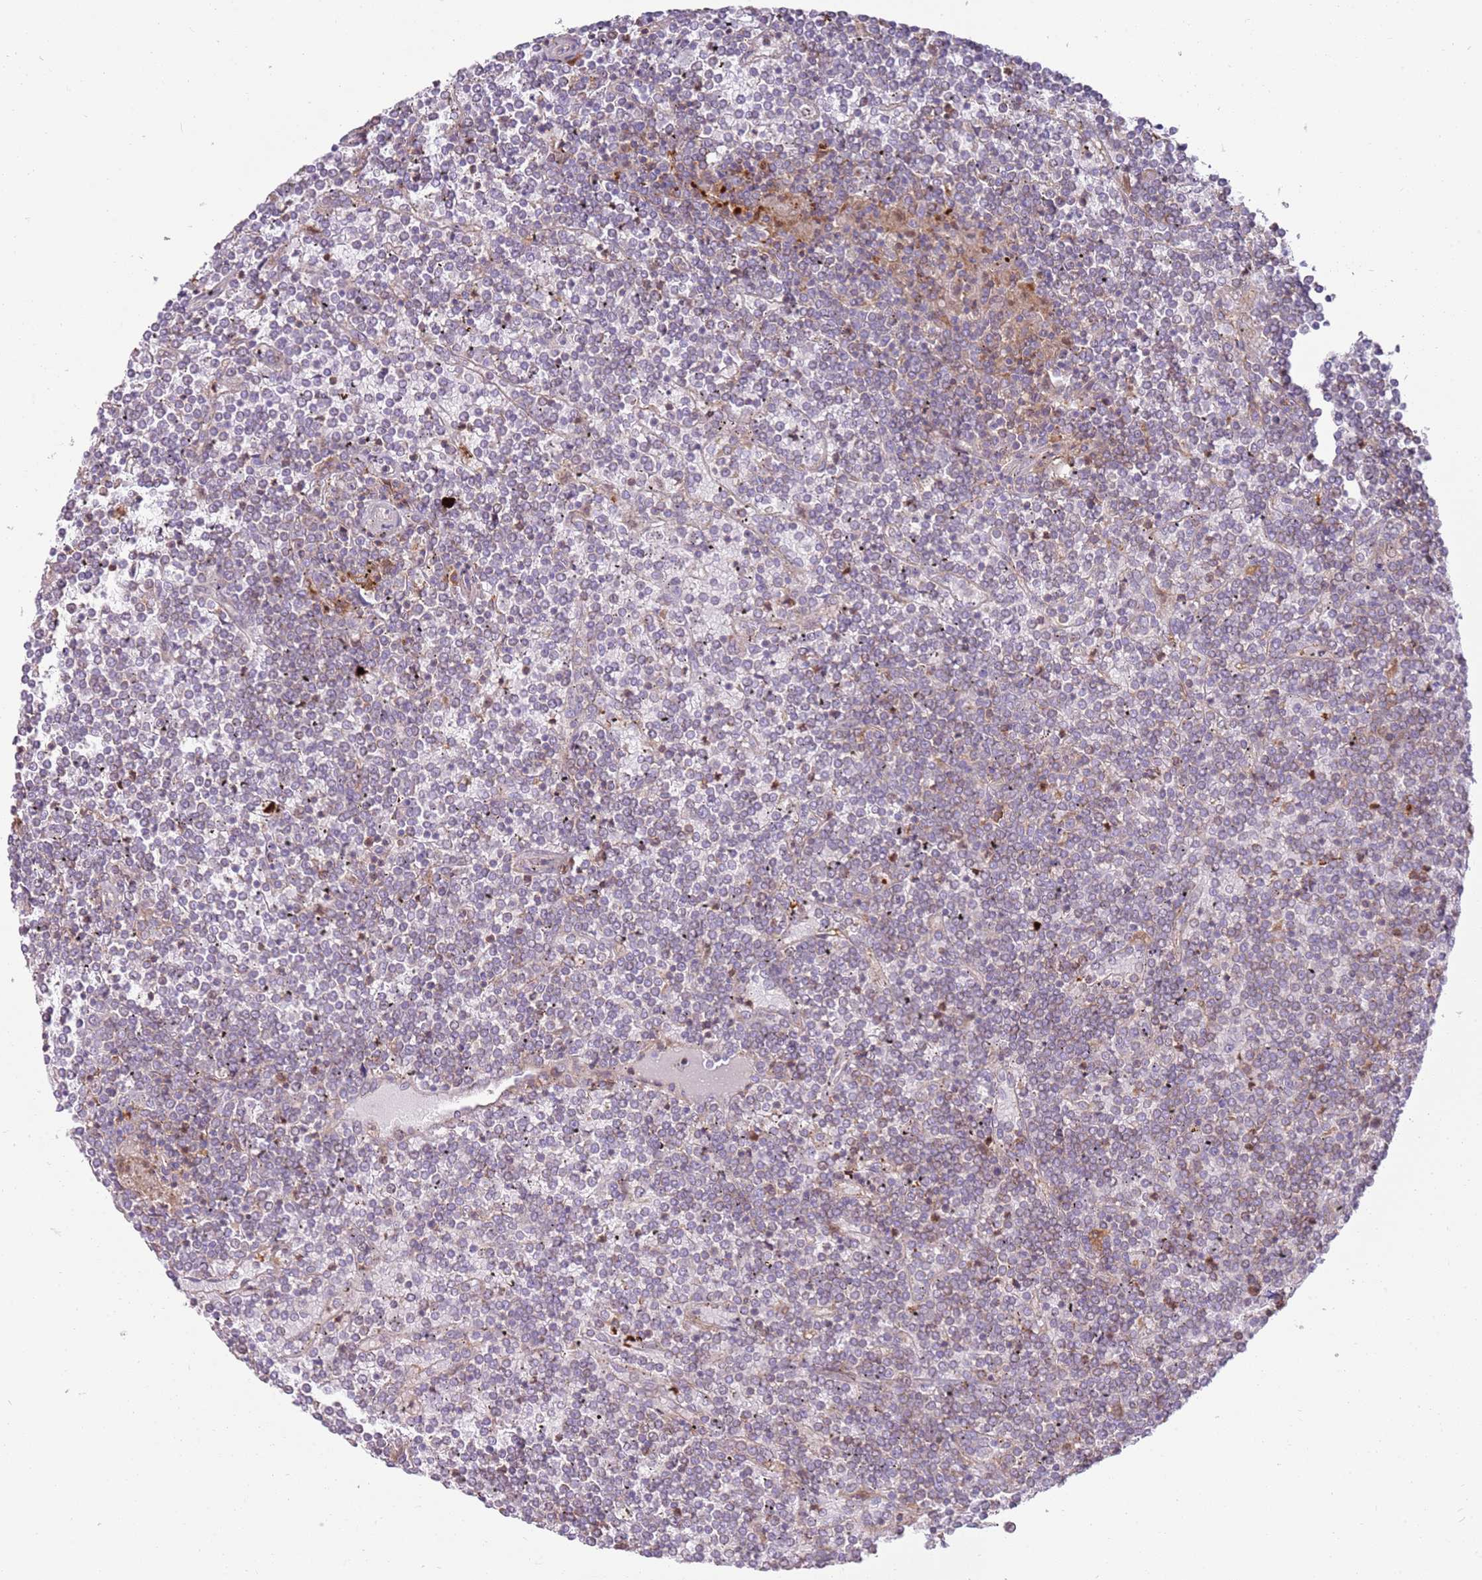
{"staining": {"intensity": "weak", "quantity": "<25%", "location": "cytoplasmic/membranous"}, "tissue": "lymphoma", "cell_type": "Tumor cells", "image_type": "cancer", "snomed": [{"axis": "morphology", "description": "Malignant lymphoma, non-Hodgkin's type, Low grade"}, {"axis": "topography", "description": "Spleen"}], "caption": "Histopathology image shows no significant protein positivity in tumor cells of malignant lymphoma, non-Hodgkin's type (low-grade).", "gene": "FPR1", "patient": {"sex": "female", "age": 19}}